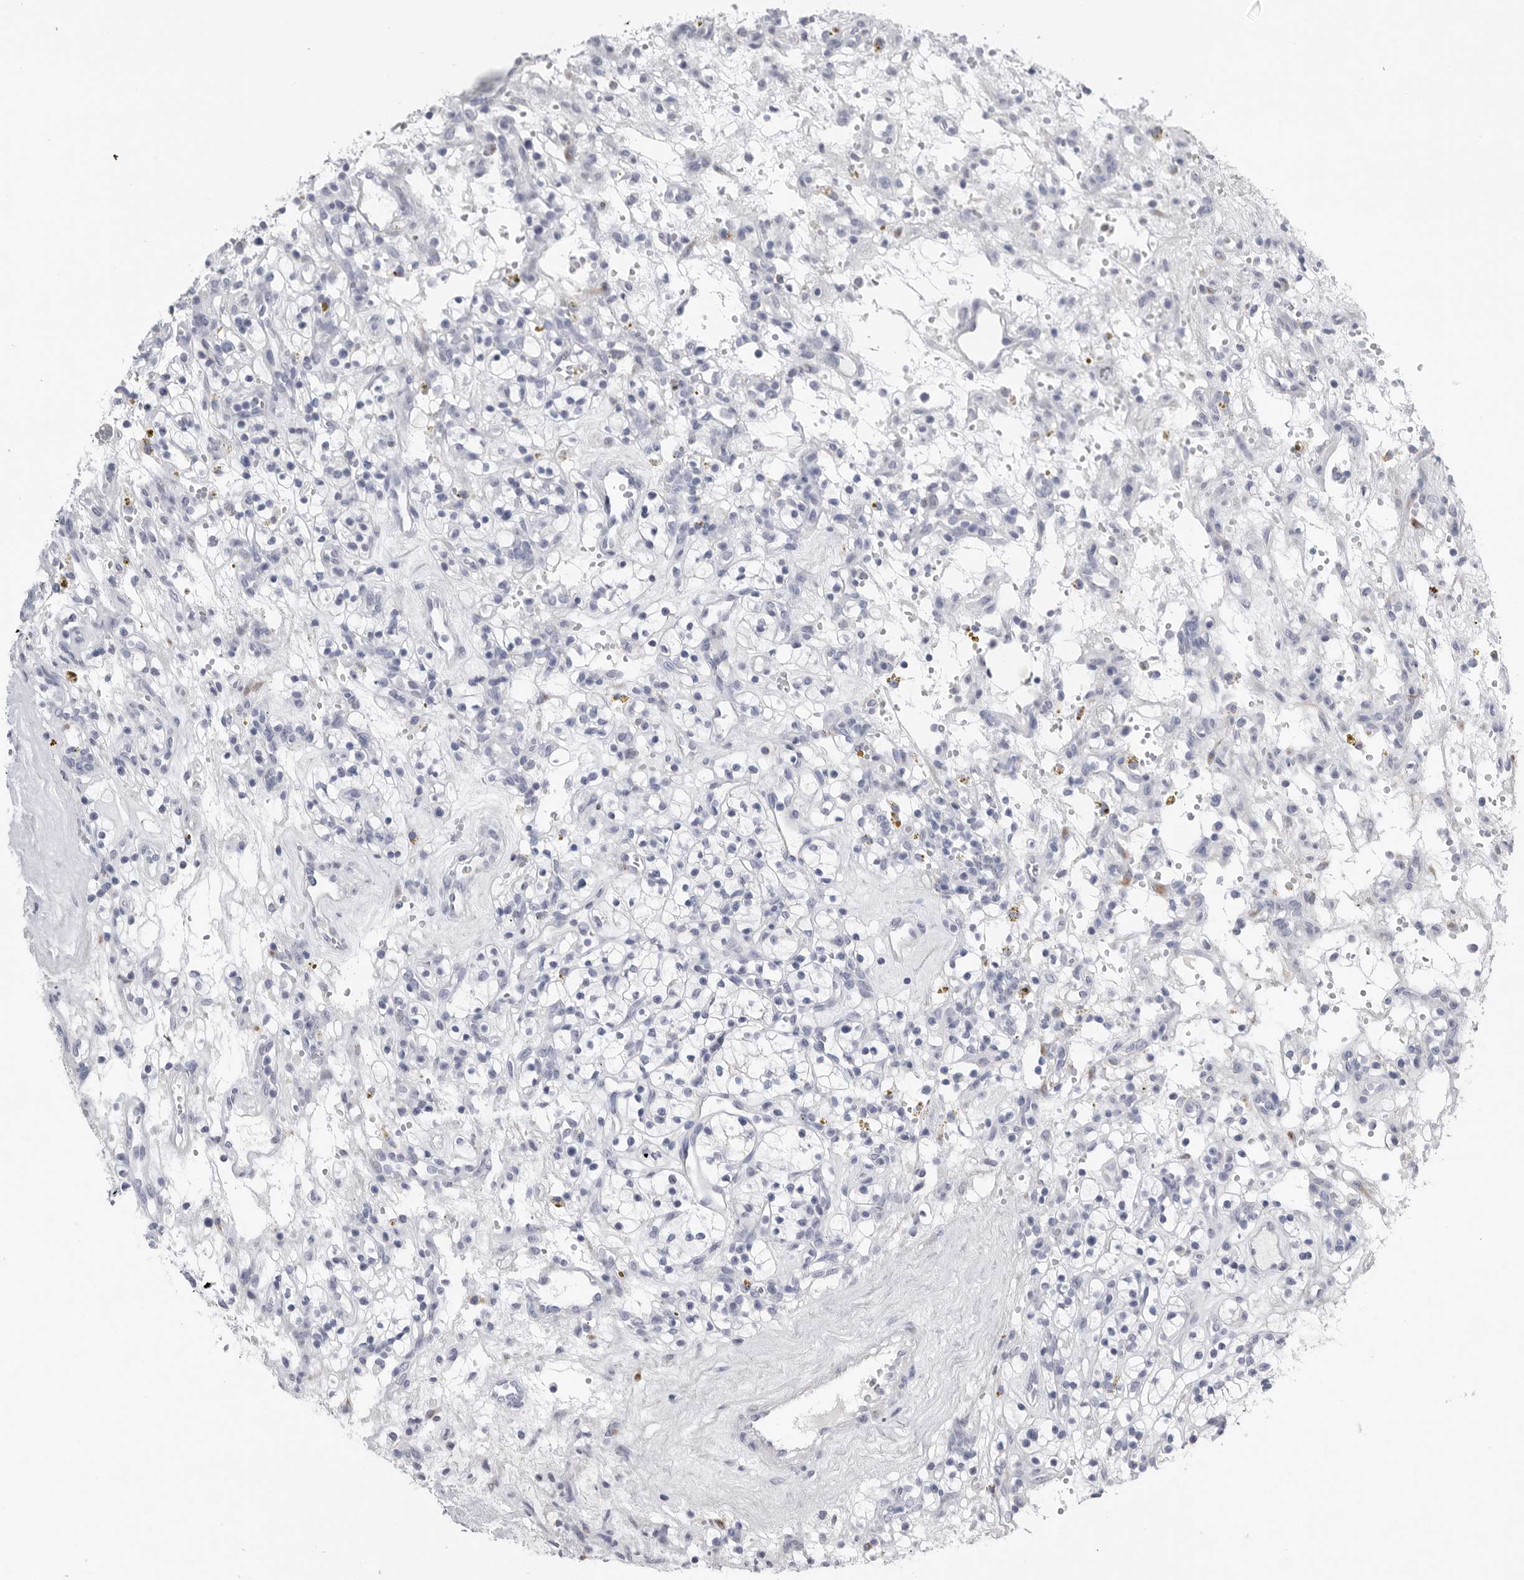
{"staining": {"intensity": "negative", "quantity": "none", "location": "none"}, "tissue": "renal cancer", "cell_type": "Tumor cells", "image_type": "cancer", "snomed": [{"axis": "morphology", "description": "Adenocarcinoma, NOS"}, {"axis": "topography", "description": "Kidney"}], "caption": "This is a photomicrograph of IHC staining of renal cancer (adenocarcinoma), which shows no staining in tumor cells. (Immunohistochemistry (ihc), brightfield microscopy, high magnification).", "gene": "TIMP1", "patient": {"sex": "female", "age": 57}}